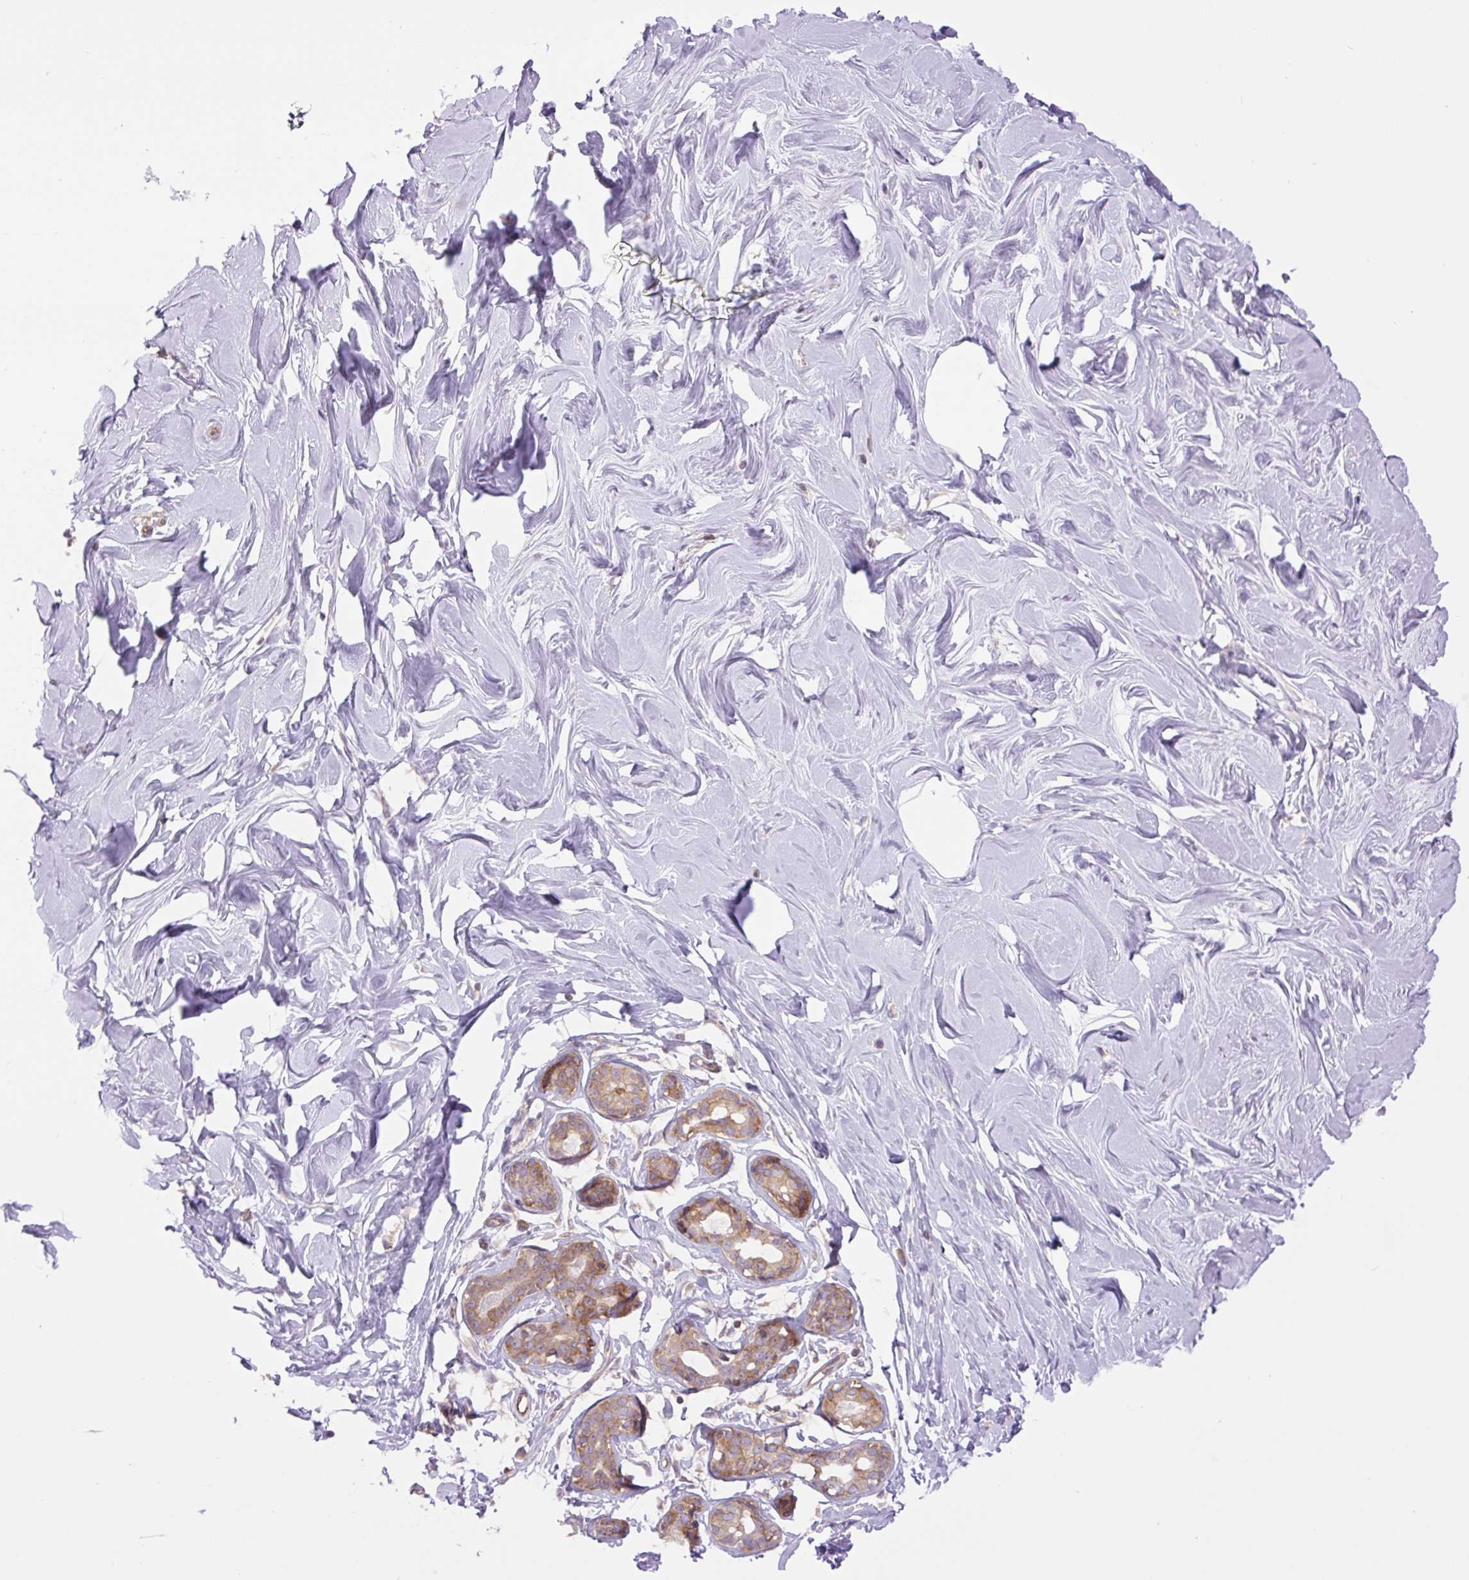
{"staining": {"intensity": "negative", "quantity": "none", "location": "none"}, "tissue": "breast", "cell_type": "Adipocytes", "image_type": "normal", "snomed": [{"axis": "morphology", "description": "Normal tissue, NOS"}, {"axis": "topography", "description": "Breast"}], "caption": "Immunohistochemical staining of normal human breast exhibits no significant expression in adipocytes.", "gene": "MINK1", "patient": {"sex": "female", "age": 27}}